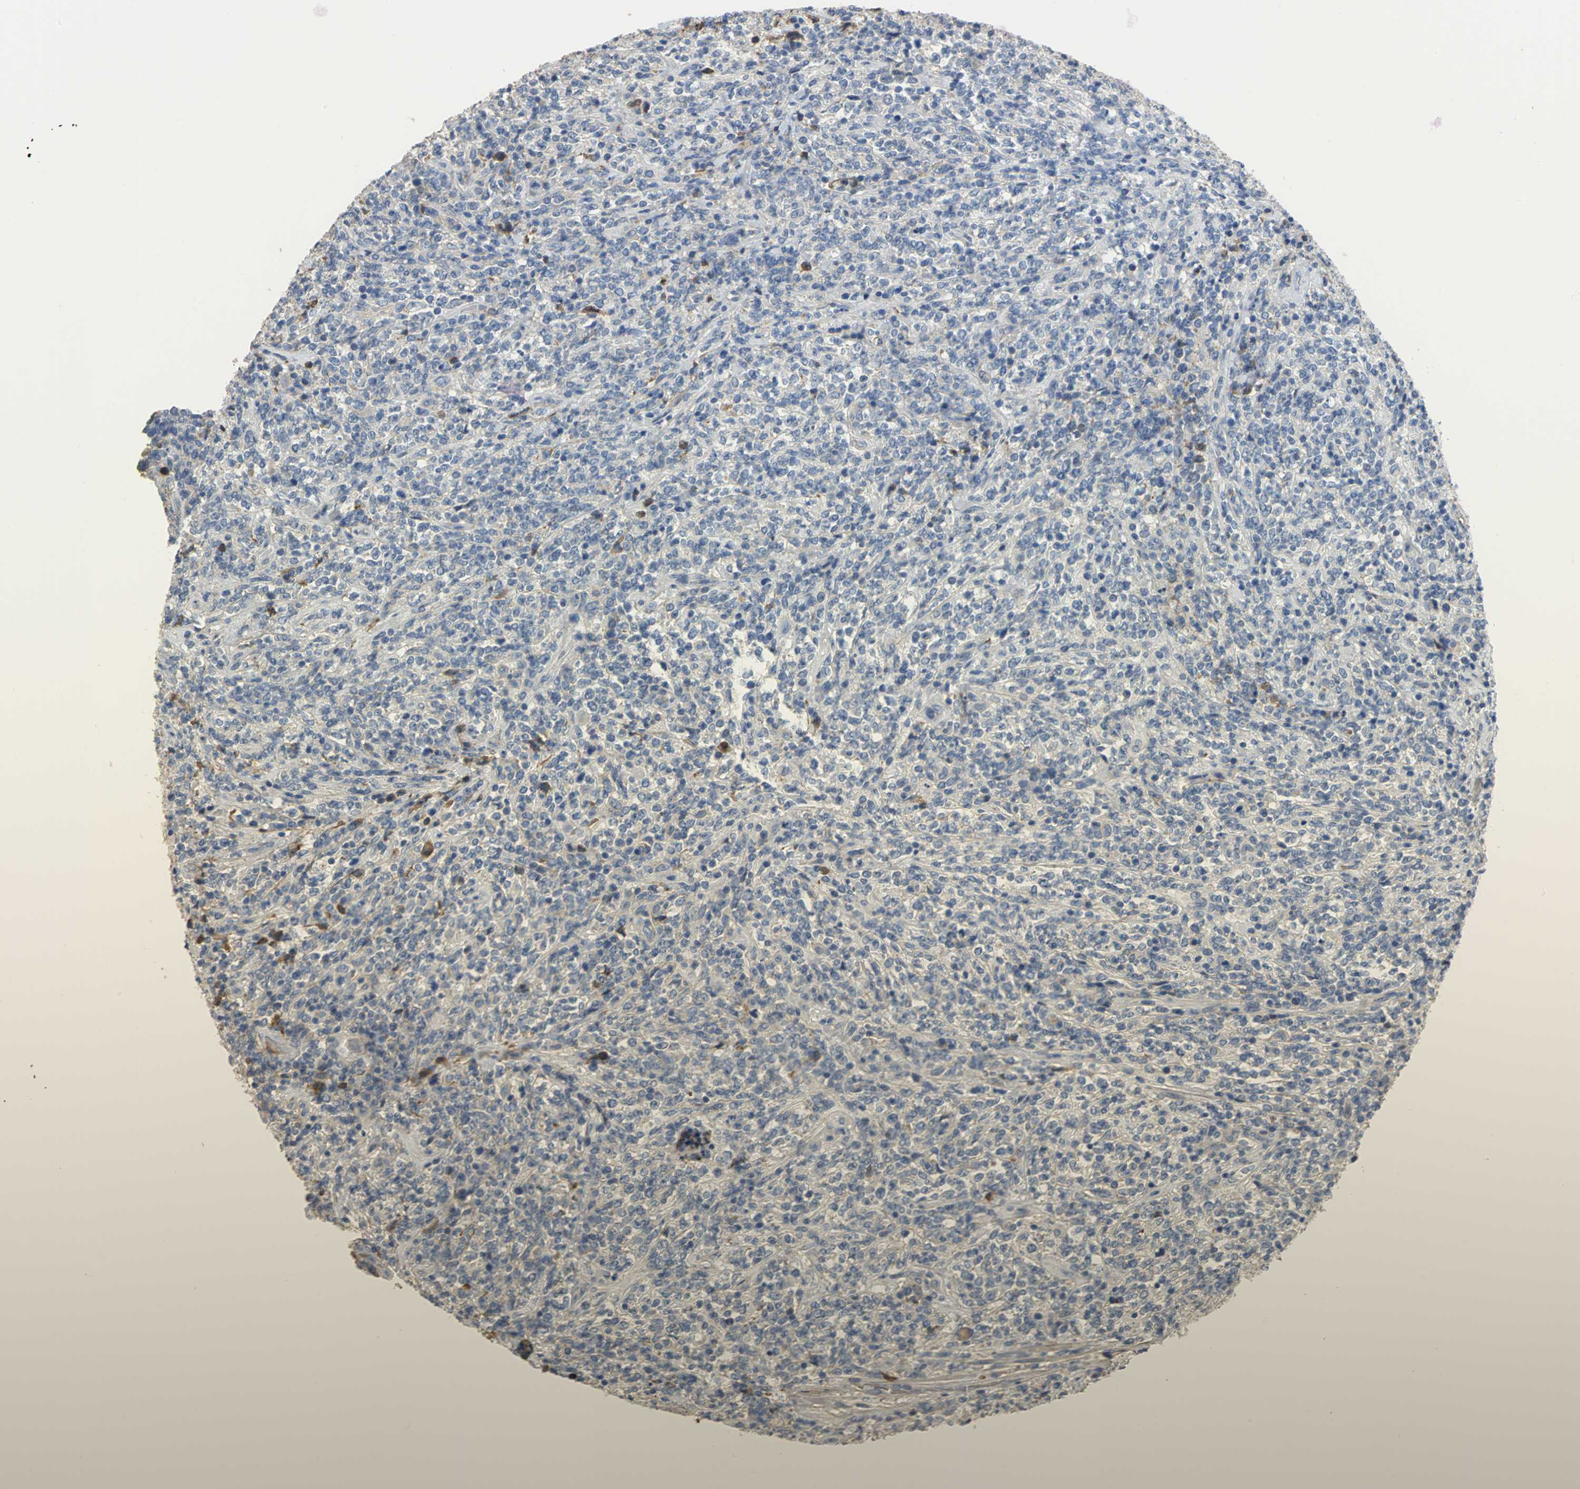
{"staining": {"intensity": "negative", "quantity": "none", "location": "none"}, "tissue": "lymphoma", "cell_type": "Tumor cells", "image_type": "cancer", "snomed": [{"axis": "morphology", "description": "Malignant lymphoma, non-Hodgkin's type, High grade"}, {"axis": "topography", "description": "Soft tissue"}], "caption": "Immunohistochemical staining of malignant lymphoma, non-Hodgkin's type (high-grade) reveals no significant positivity in tumor cells.", "gene": "GYG2", "patient": {"sex": "male", "age": 18}}